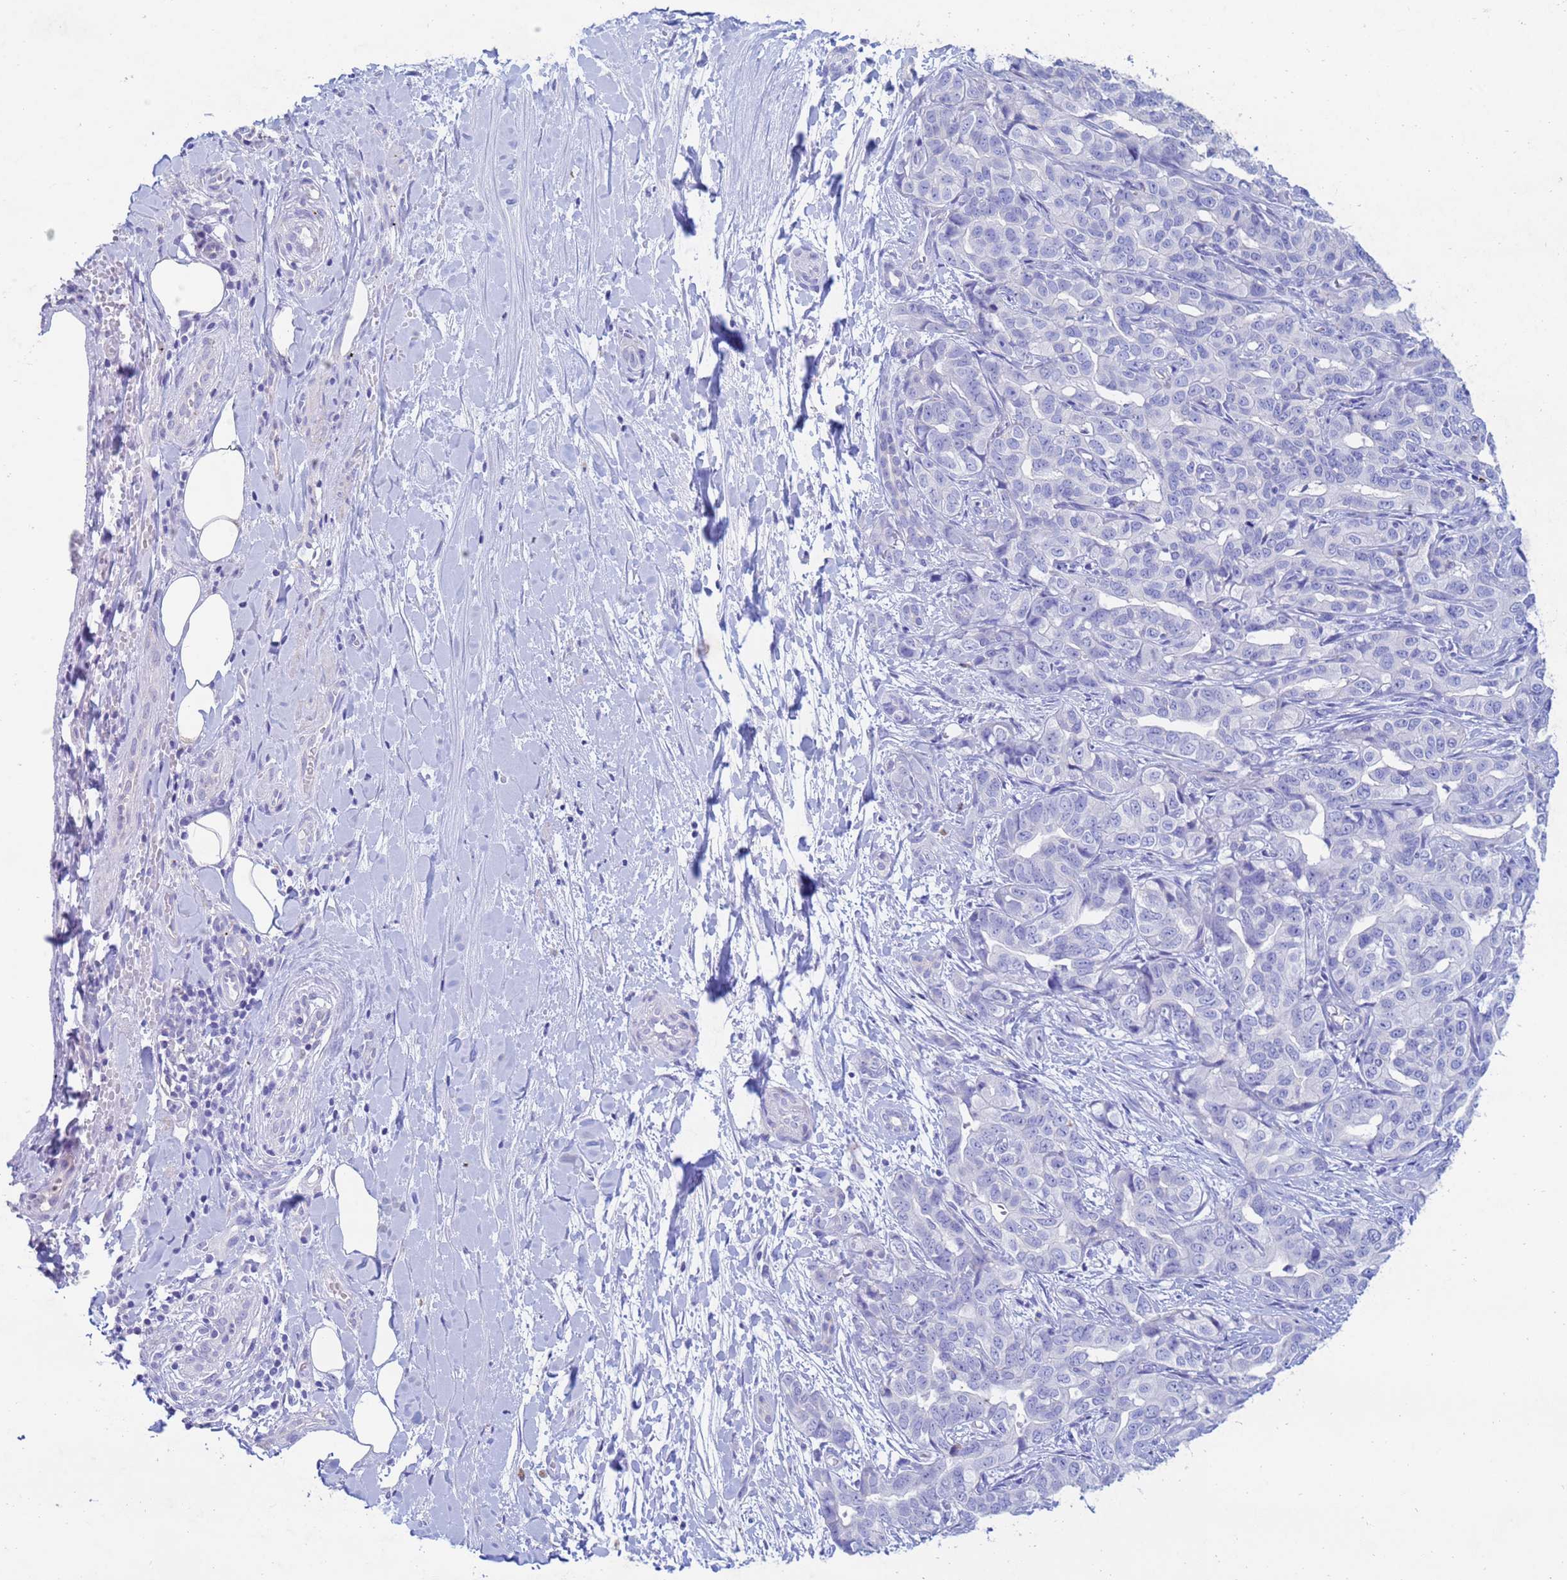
{"staining": {"intensity": "negative", "quantity": "none", "location": "none"}, "tissue": "liver cancer", "cell_type": "Tumor cells", "image_type": "cancer", "snomed": [{"axis": "morphology", "description": "Cholangiocarcinoma"}, {"axis": "topography", "description": "Liver"}], "caption": "IHC of human cholangiocarcinoma (liver) shows no expression in tumor cells. (DAB (3,3'-diaminobenzidine) IHC, high magnification).", "gene": "CSTB", "patient": {"sex": "male", "age": 59}}